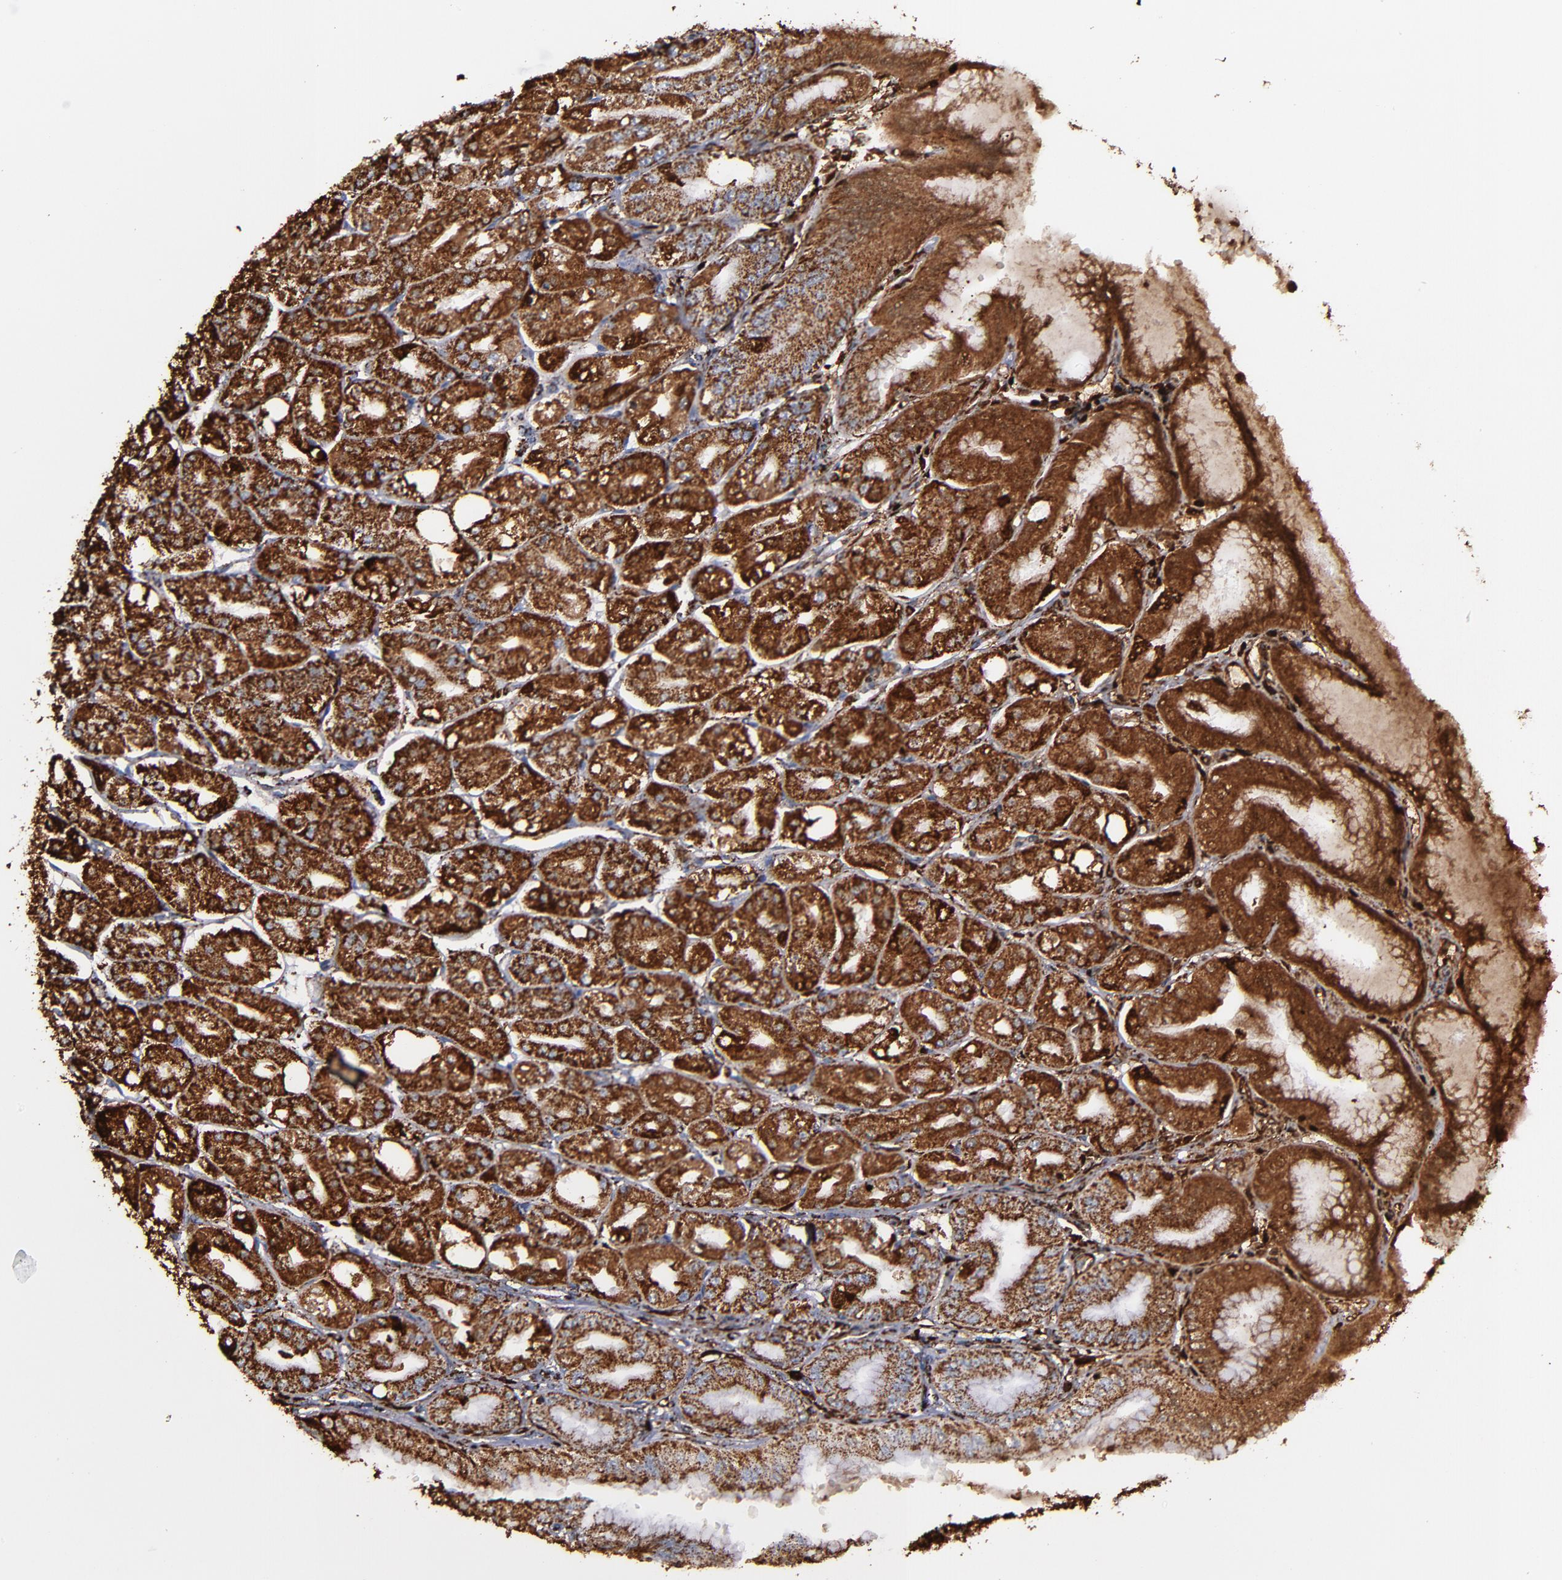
{"staining": {"intensity": "strong", "quantity": ">75%", "location": "cytoplasmic/membranous"}, "tissue": "stomach", "cell_type": "Glandular cells", "image_type": "normal", "snomed": [{"axis": "morphology", "description": "Normal tissue, NOS"}, {"axis": "topography", "description": "Stomach, lower"}], "caption": "High-power microscopy captured an immunohistochemistry histopathology image of normal stomach, revealing strong cytoplasmic/membranous staining in about >75% of glandular cells. (Stains: DAB (3,3'-diaminobenzidine) in brown, nuclei in blue, Microscopy: brightfield microscopy at high magnification).", "gene": "SOD2", "patient": {"sex": "male", "age": 71}}